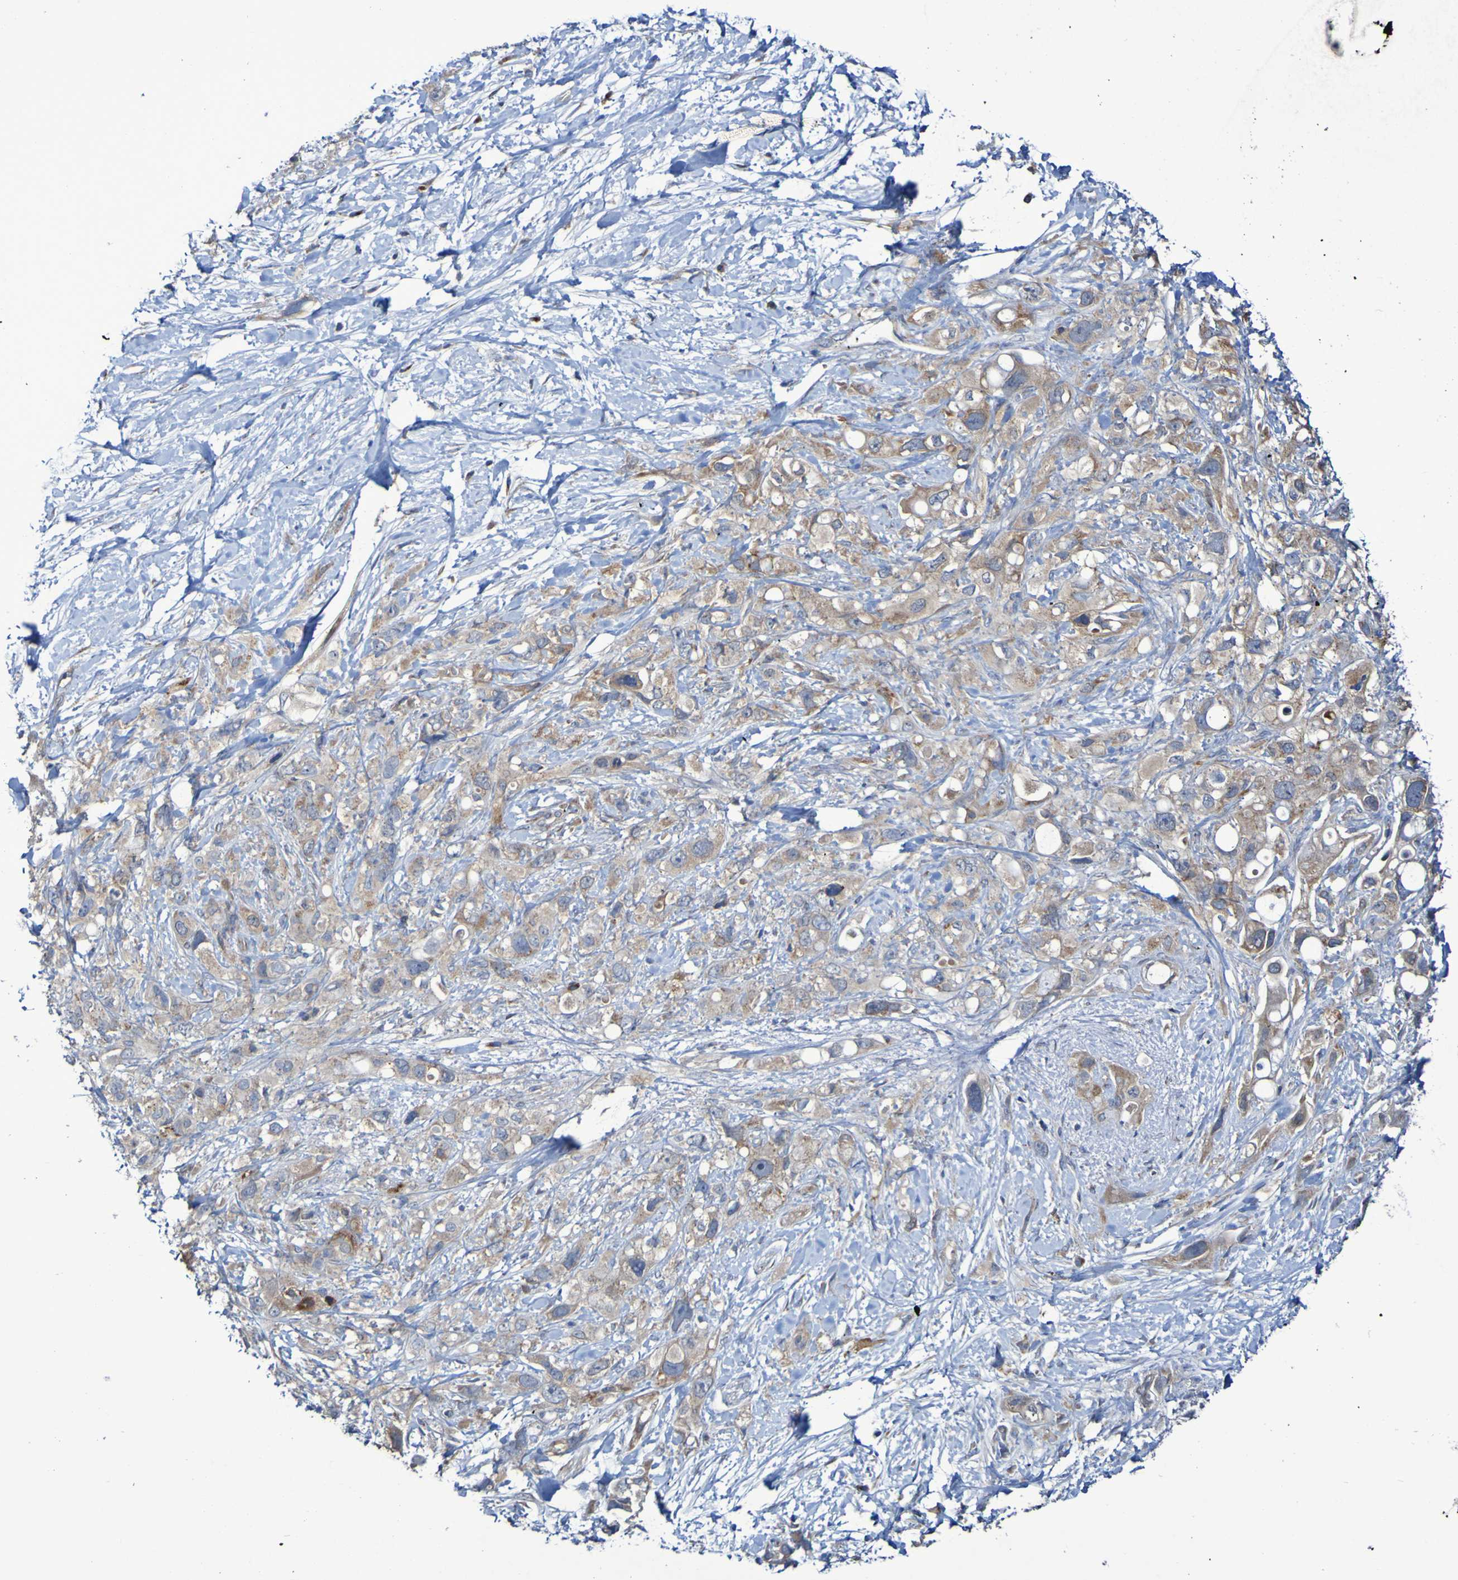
{"staining": {"intensity": "moderate", "quantity": ">75%", "location": "cytoplasmic/membranous"}, "tissue": "pancreatic cancer", "cell_type": "Tumor cells", "image_type": "cancer", "snomed": [{"axis": "morphology", "description": "Adenocarcinoma, NOS"}, {"axis": "topography", "description": "Pancreas"}], "caption": "Tumor cells display medium levels of moderate cytoplasmic/membranous staining in approximately >75% of cells in human pancreatic cancer. The staining is performed using DAB brown chromogen to label protein expression. The nuclei are counter-stained blue using hematoxylin.", "gene": "LMBRD2", "patient": {"sex": "female", "age": 56}}